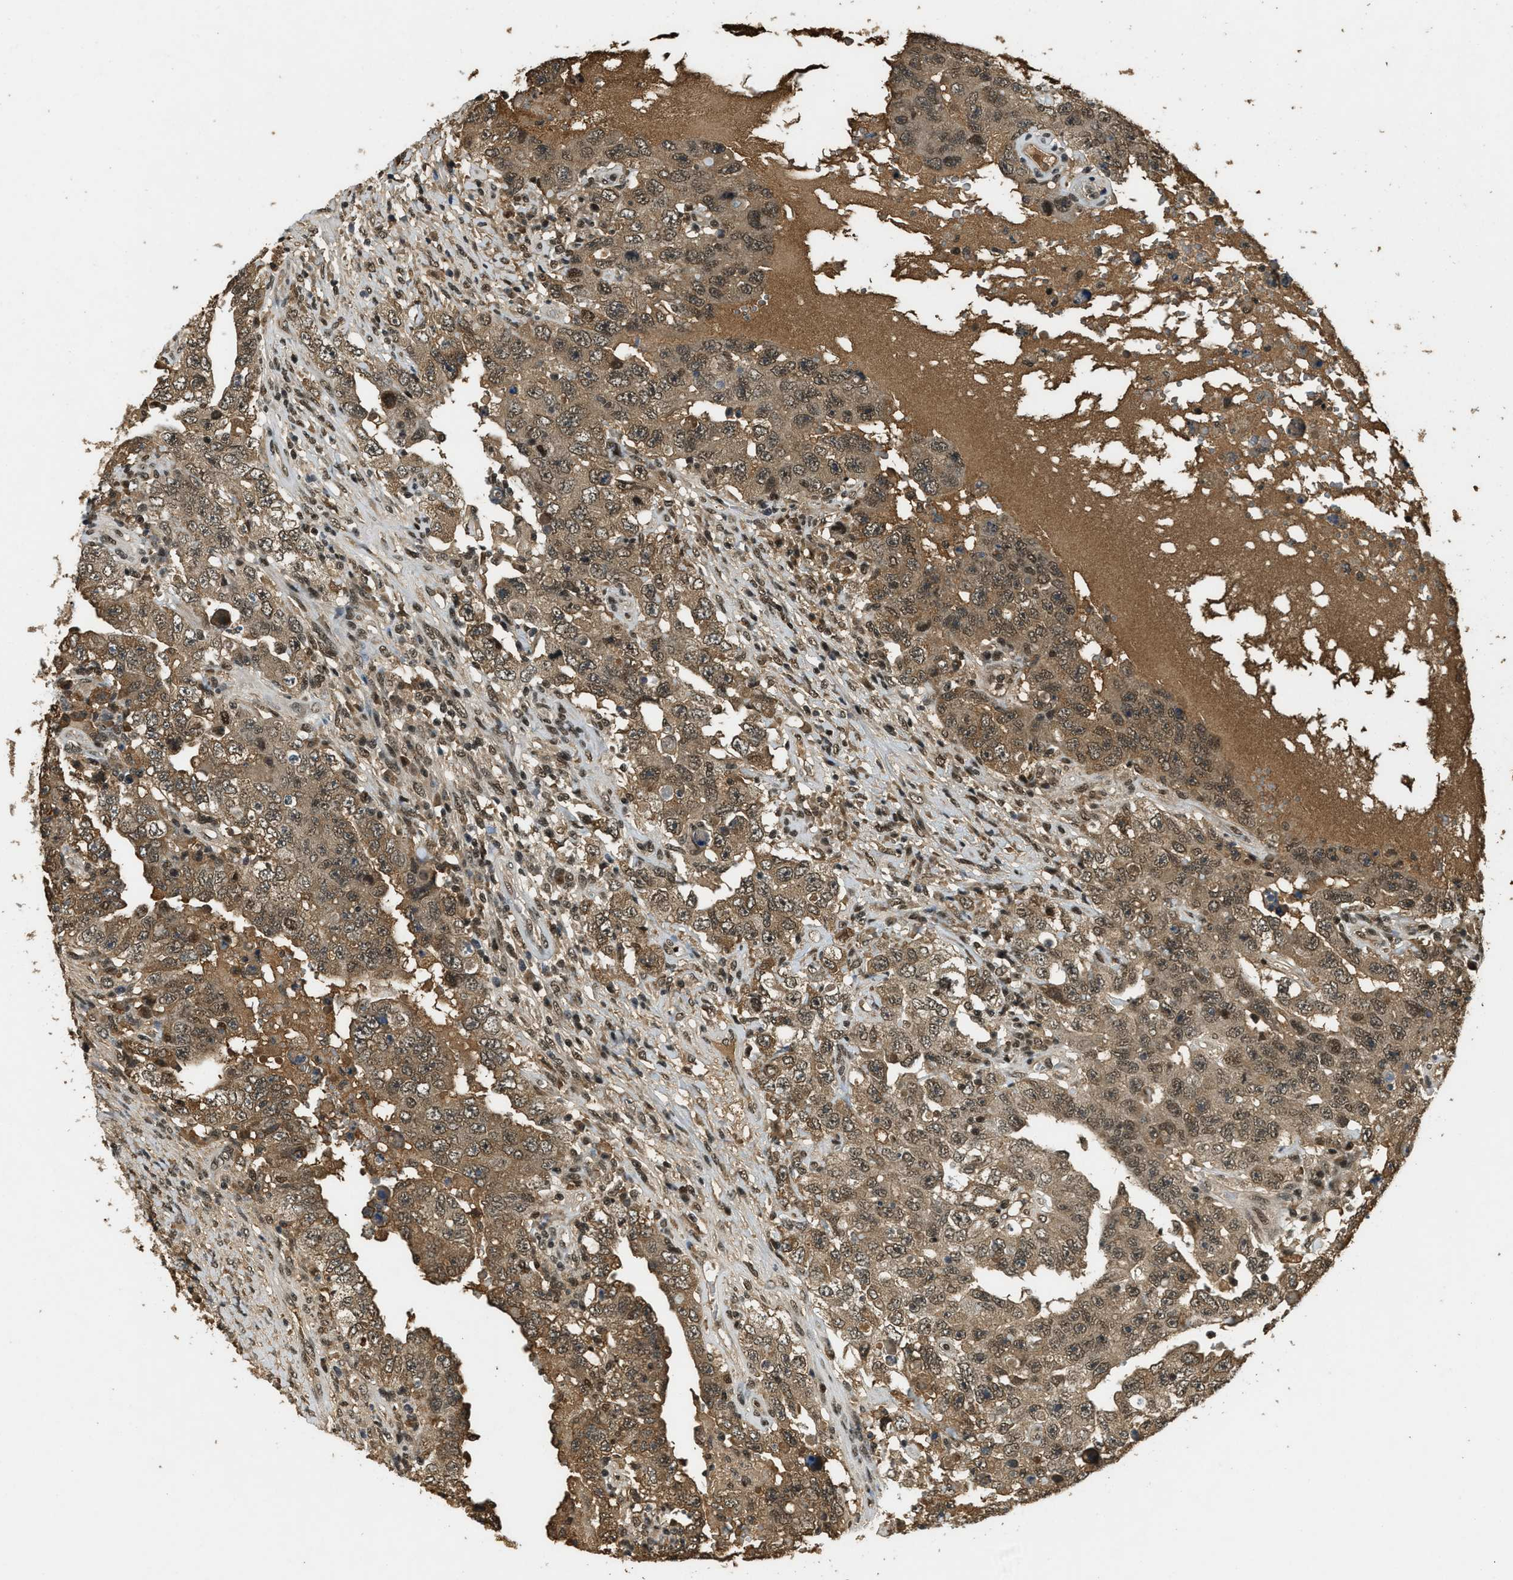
{"staining": {"intensity": "moderate", "quantity": ">75%", "location": "cytoplasmic/membranous,nuclear"}, "tissue": "testis cancer", "cell_type": "Tumor cells", "image_type": "cancer", "snomed": [{"axis": "morphology", "description": "Carcinoma, Embryonal, NOS"}, {"axis": "topography", "description": "Testis"}], "caption": "DAB (3,3'-diaminobenzidine) immunohistochemical staining of embryonal carcinoma (testis) shows moderate cytoplasmic/membranous and nuclear protein expression in approximately >75% of tumor cells. (DAB IHC with brightfield microscopy, high magnification).", "gene": "ZNF148", "patient": {"sex": "male", "age": 26}}